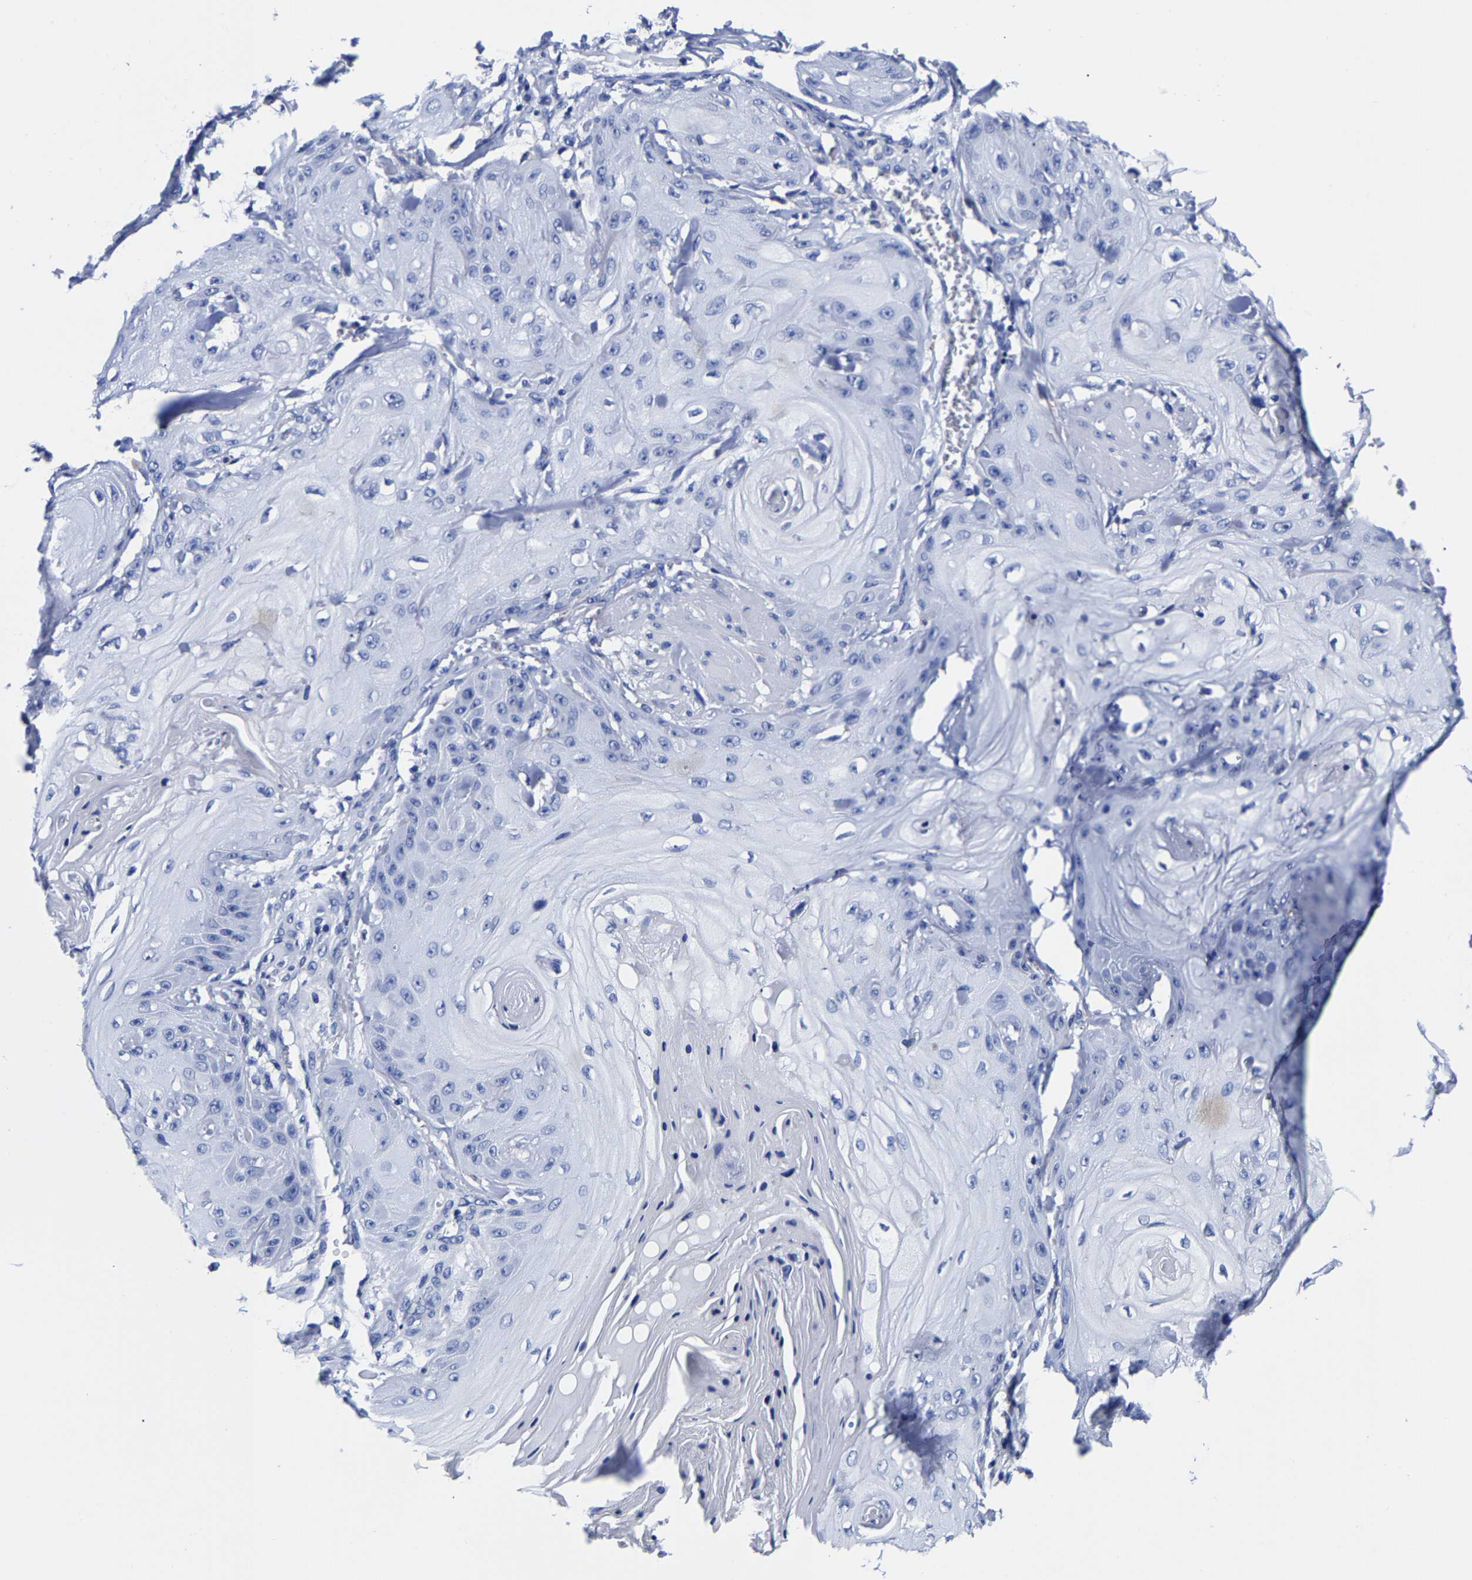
{"staining": {"intensity": "negative", "quantity": "none", "location": "none"}, "tissue": "skin cancer", "cell_type": "Tumor cells", "image_type": "cancer", "snomed": [{"axis": "morphology", "description": "Squamous cell carcinoma, NOS"}, {"axis": "topography", "description": "Skin"}], "caption": "A histopathology image of skin cancer stained for a protein displays no brown staining in tumor cells.", "gene": "CPA2", "patient": {"sex": "male", "age": 74}}